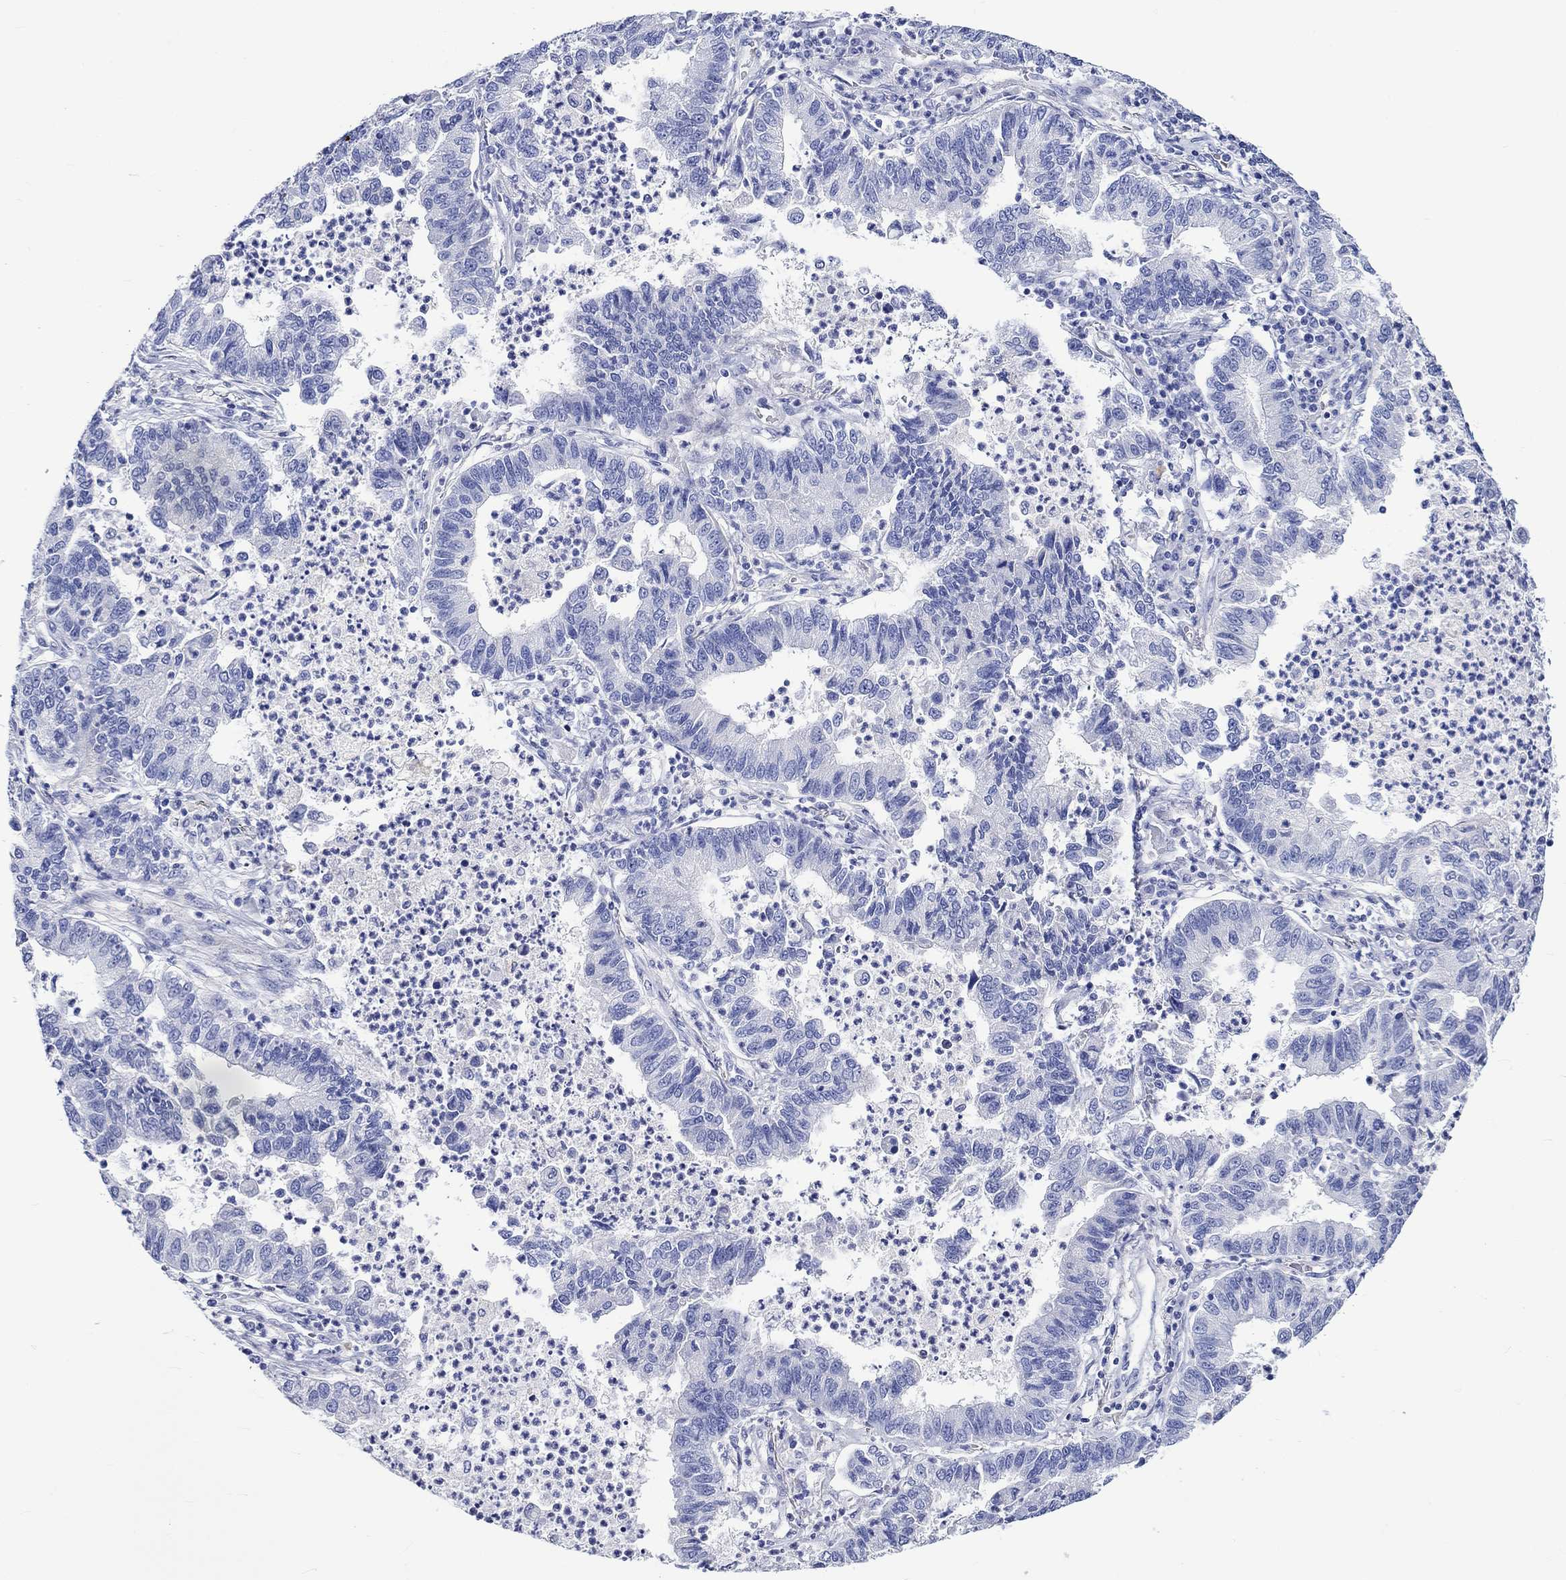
{"staining": {"intensity": "negative", "quantity": "none", "location": "none"}, "tissue": "lung cancer", "cell_type": "Tumor cells", "image_type": "cancer", "snomed": [{"axis": "morphology", "description": "Adenocarcinoma, NOS"}, {"axis": "topography", "description": "Lung"}], "caption": "The IHC photomicrograph has no significant expression in tumor cells of adenocarcinoma (lung) tissue. Brightfield microscopy of immunohistochemistry stained with DAB (brown) and hematoxylin (blue), captured at high magnification.", "gene": "NRIP3", "patient": {"sex": "female", "age": 57}}